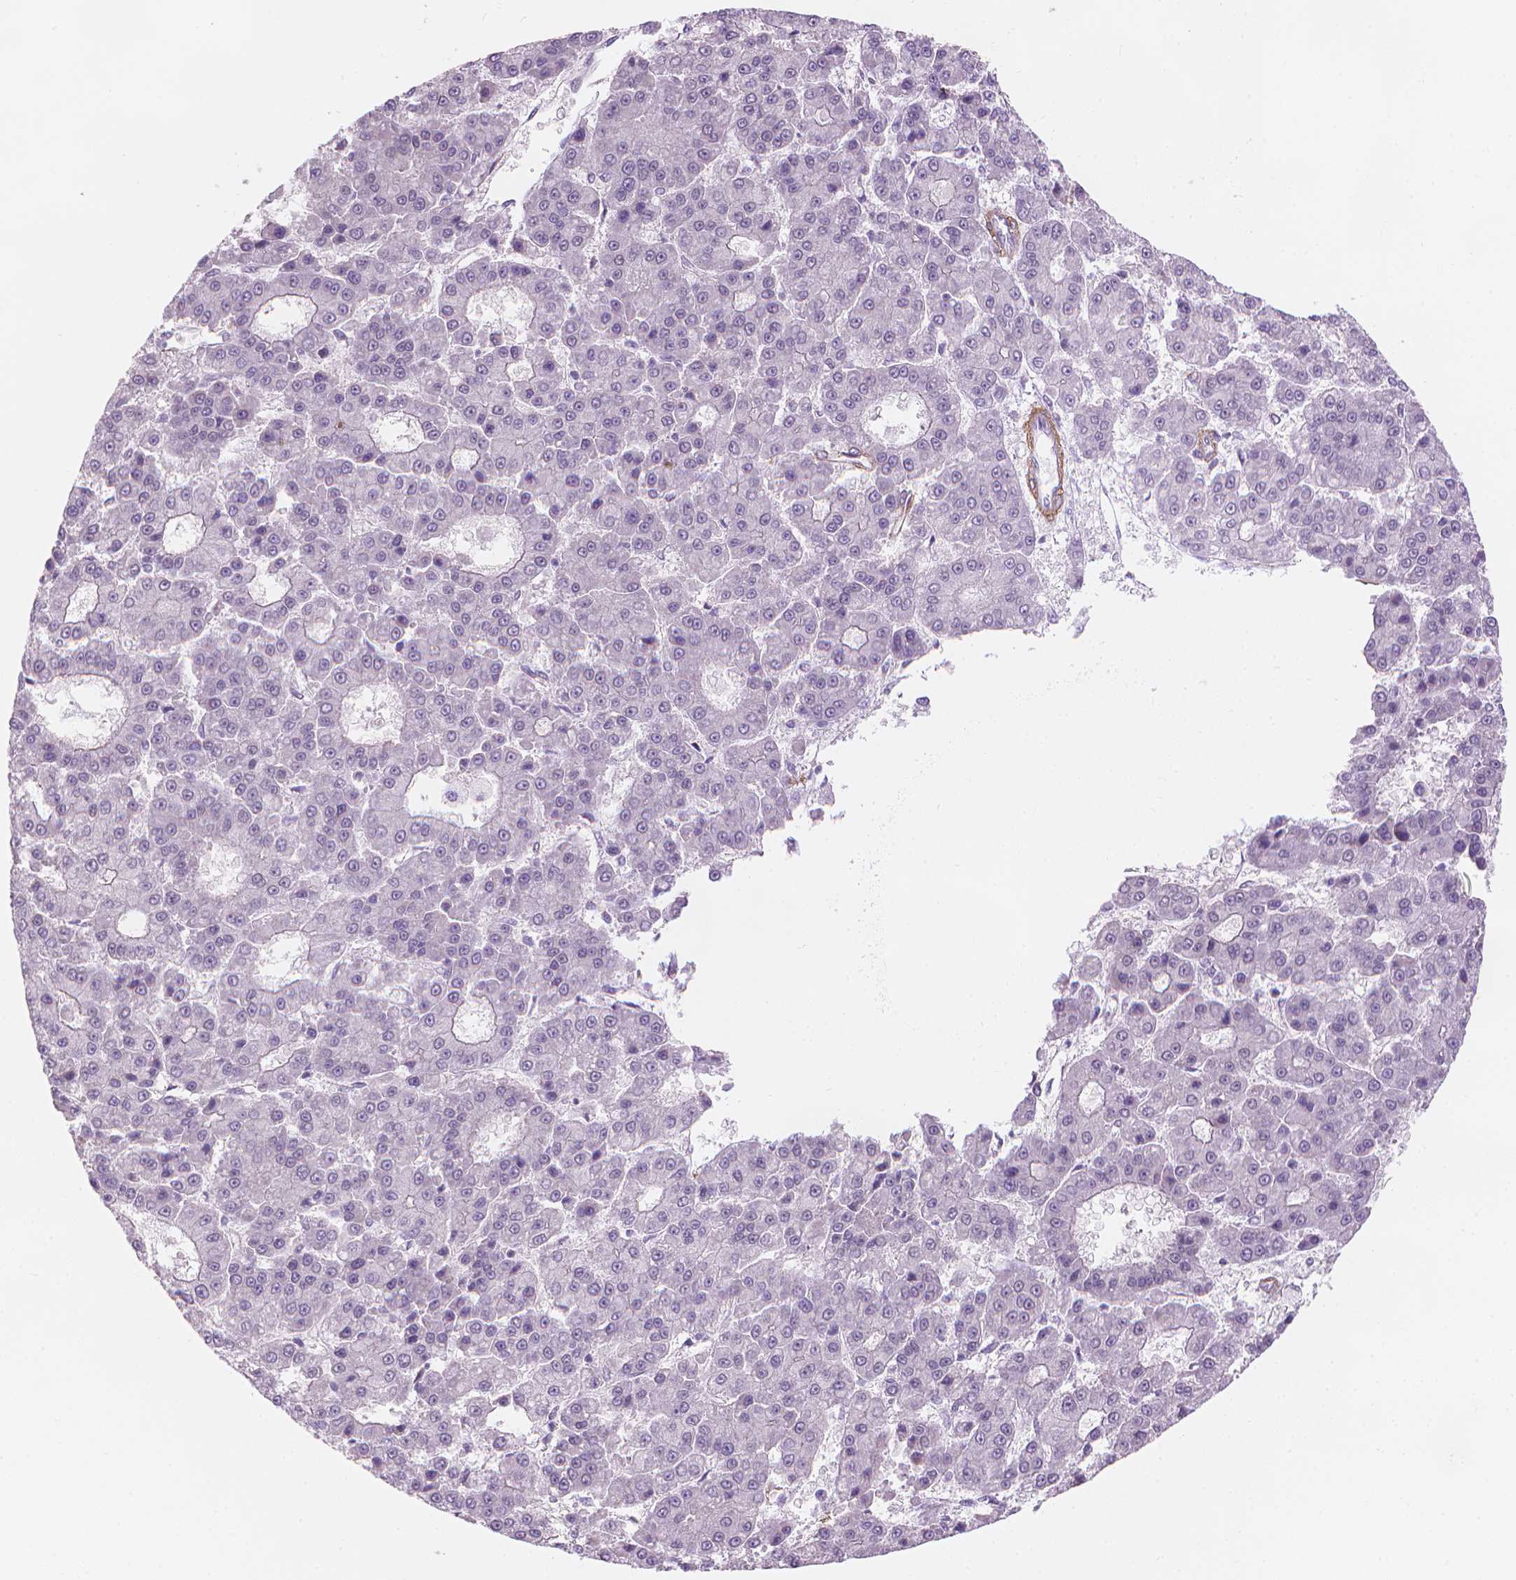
{"staining": {"intensity": "negative", "quantity": "none", "location": "none"}, "tissue": "liver cancer", "cell_type": "Tumor cells", "image_type": "cancer", "snomed": [{"axis": "morphology", "description": "Carcinoma, Hepatocellular, NOS"}, {"axis": "topography", "description": "Liver"}], "caption": "A photomicrograph of liver hepatocellular carcinoma stained for a protein demonstrates no brown staining in tumor cells. Brightfield microscopy of immunohistochemistry stained with DAB (3,3'-diaminobenzidine) (brown) and hematoxylin (blue), captured at high magnification.", "gene": "HOXD4", "patient": {"sex": "male", "age": 70}}